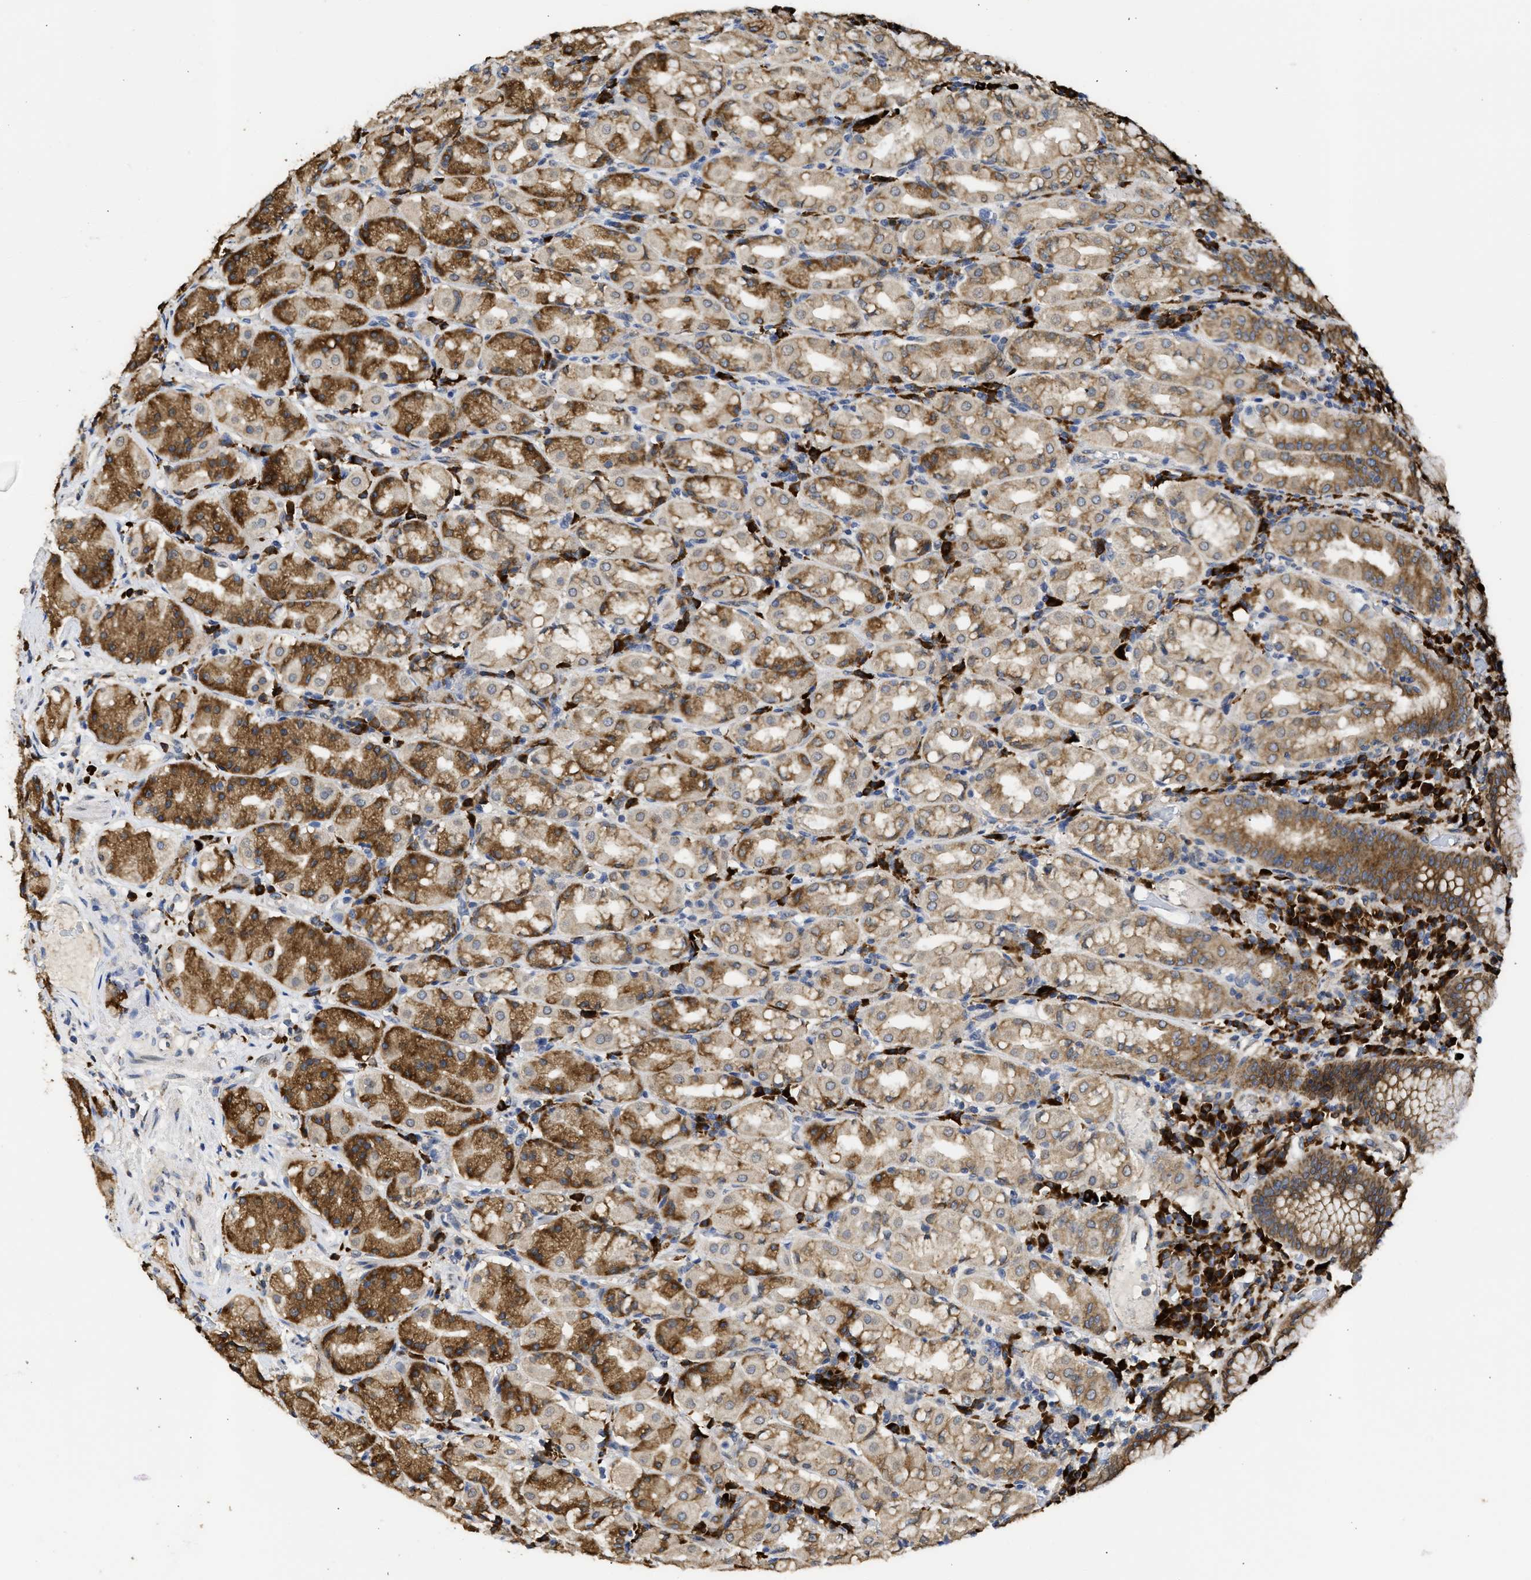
{"staining": {"intensity": "strong", "quantity": "25%-75%", "location": "cytoplasmic/membranous"}, "tissue": "stomach", "cell_type": "Glandular cells", "image_type": "normal", "snomed": [{"axis": "morphology", "description": "Normal tissue, NOS"}, {"axis": "topography", "description": "Stomach"}, {"axis": "topography", "description": "Stomach, lower"}], "caption": "Stomach stained with DAB (3,3'-diaminobenzidine) immunohistochemistry reveals high levels of strong cytoplasmic/membranous expression in approximately 25%-75% of glandular cells.", "gene": "DNAJC1", "patient": {"sex": "female", "age": 56}}